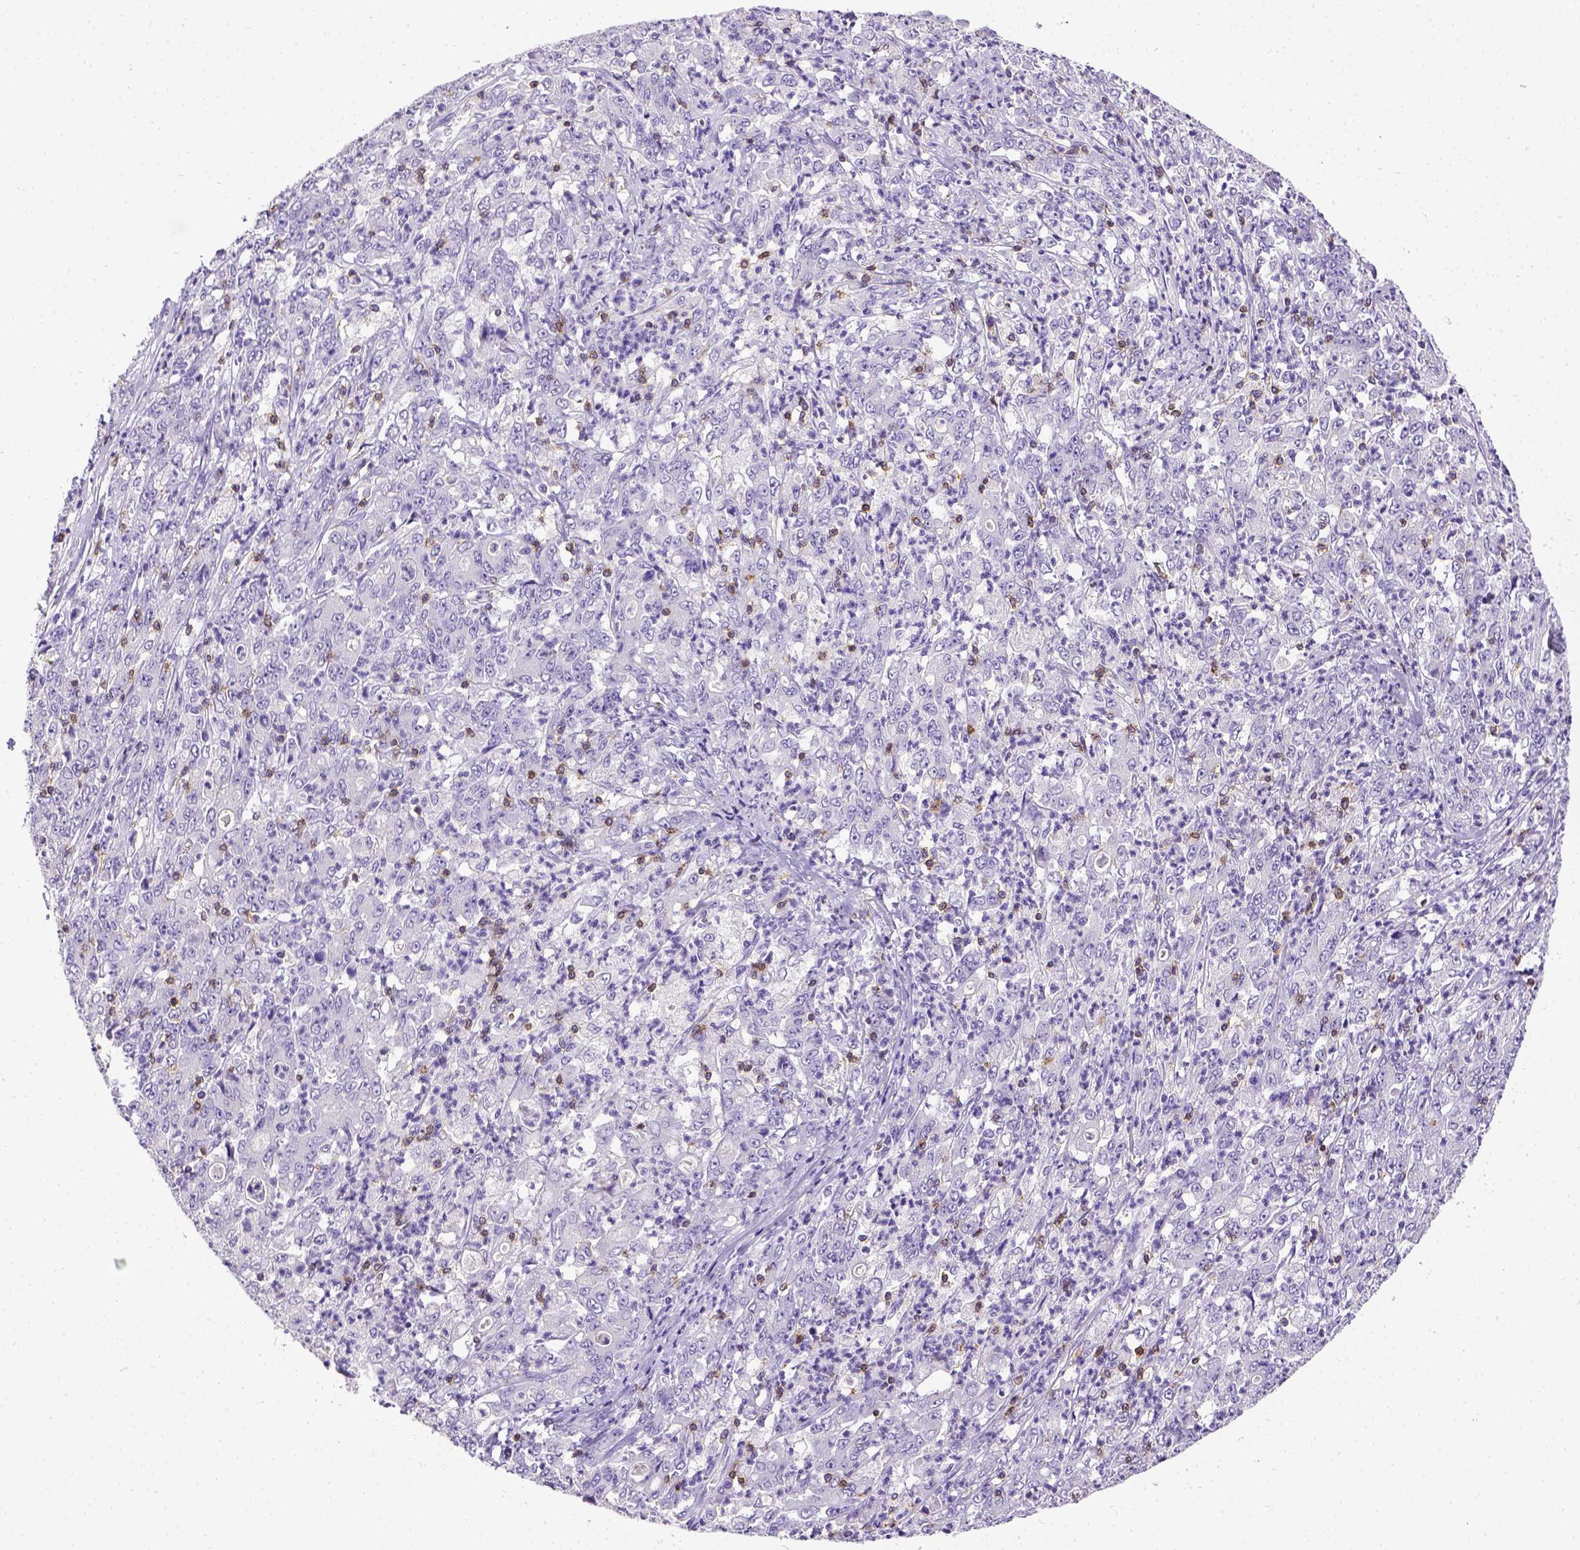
{"staining": {"intensity": "negative", "quantity": "none", "location": "none"}, "tissue": "stomach cancer", "cell_type": "Tumor cells", "image_type": "cancer", "snomed": [{"axis": "morphology", "description": "Adenocarcinoma, NOS"}, {"axis": "topography", "description": "Stomach, lower"}], "caption": "Immunohistochemistry (IHC) micrograph of neoplastic tissue: stomach cancer stained with DAB (3,3'-diaminobenzidine) displays no significant protein expression in tumor cells.", "gene": "CD3E", "patient": {"sex": "female", "age": 71}}